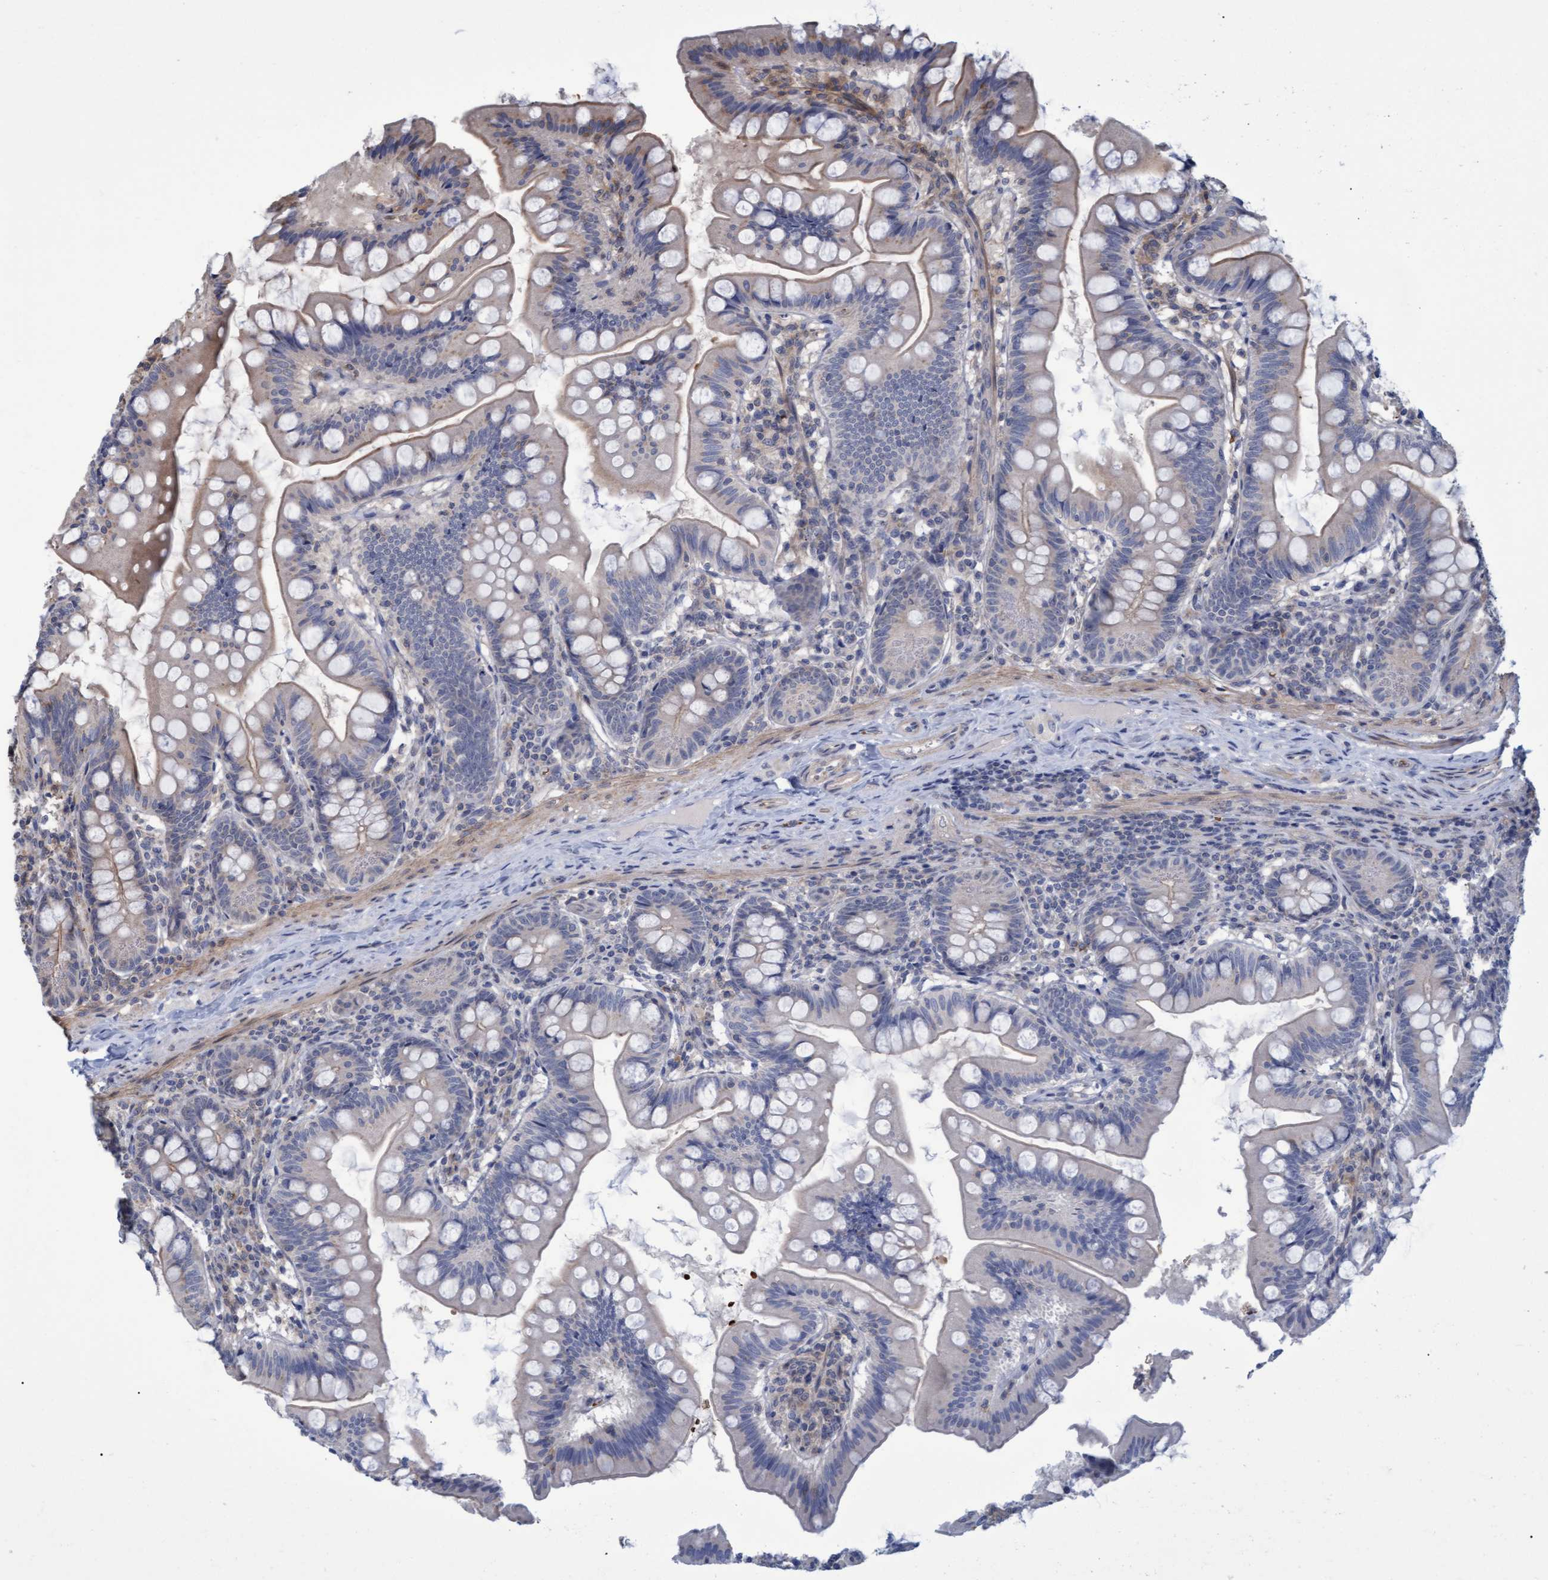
{"staining": {"intensity": "moderate", "quantity": "25%-75%", "location": "cytoplasmic/membranous"}, "tissue": "small intestine", "cell_type": "Glandular cells", "image_type": "normal", "snomed": [{"axis": "morphology", "description": "Normal tissue, NOS"}, {"axis": "topography", "description": "Small intestine"}], "caption": "Brown immunohistochemical staining in benign small intestine shows moderate cytoplasmic/membranous positivity in approximately 25%-75% of glandular cells. Nuclei are stained in blue.", "gene": "NAA15", "patient": {"sex": "male", "age": 7}}